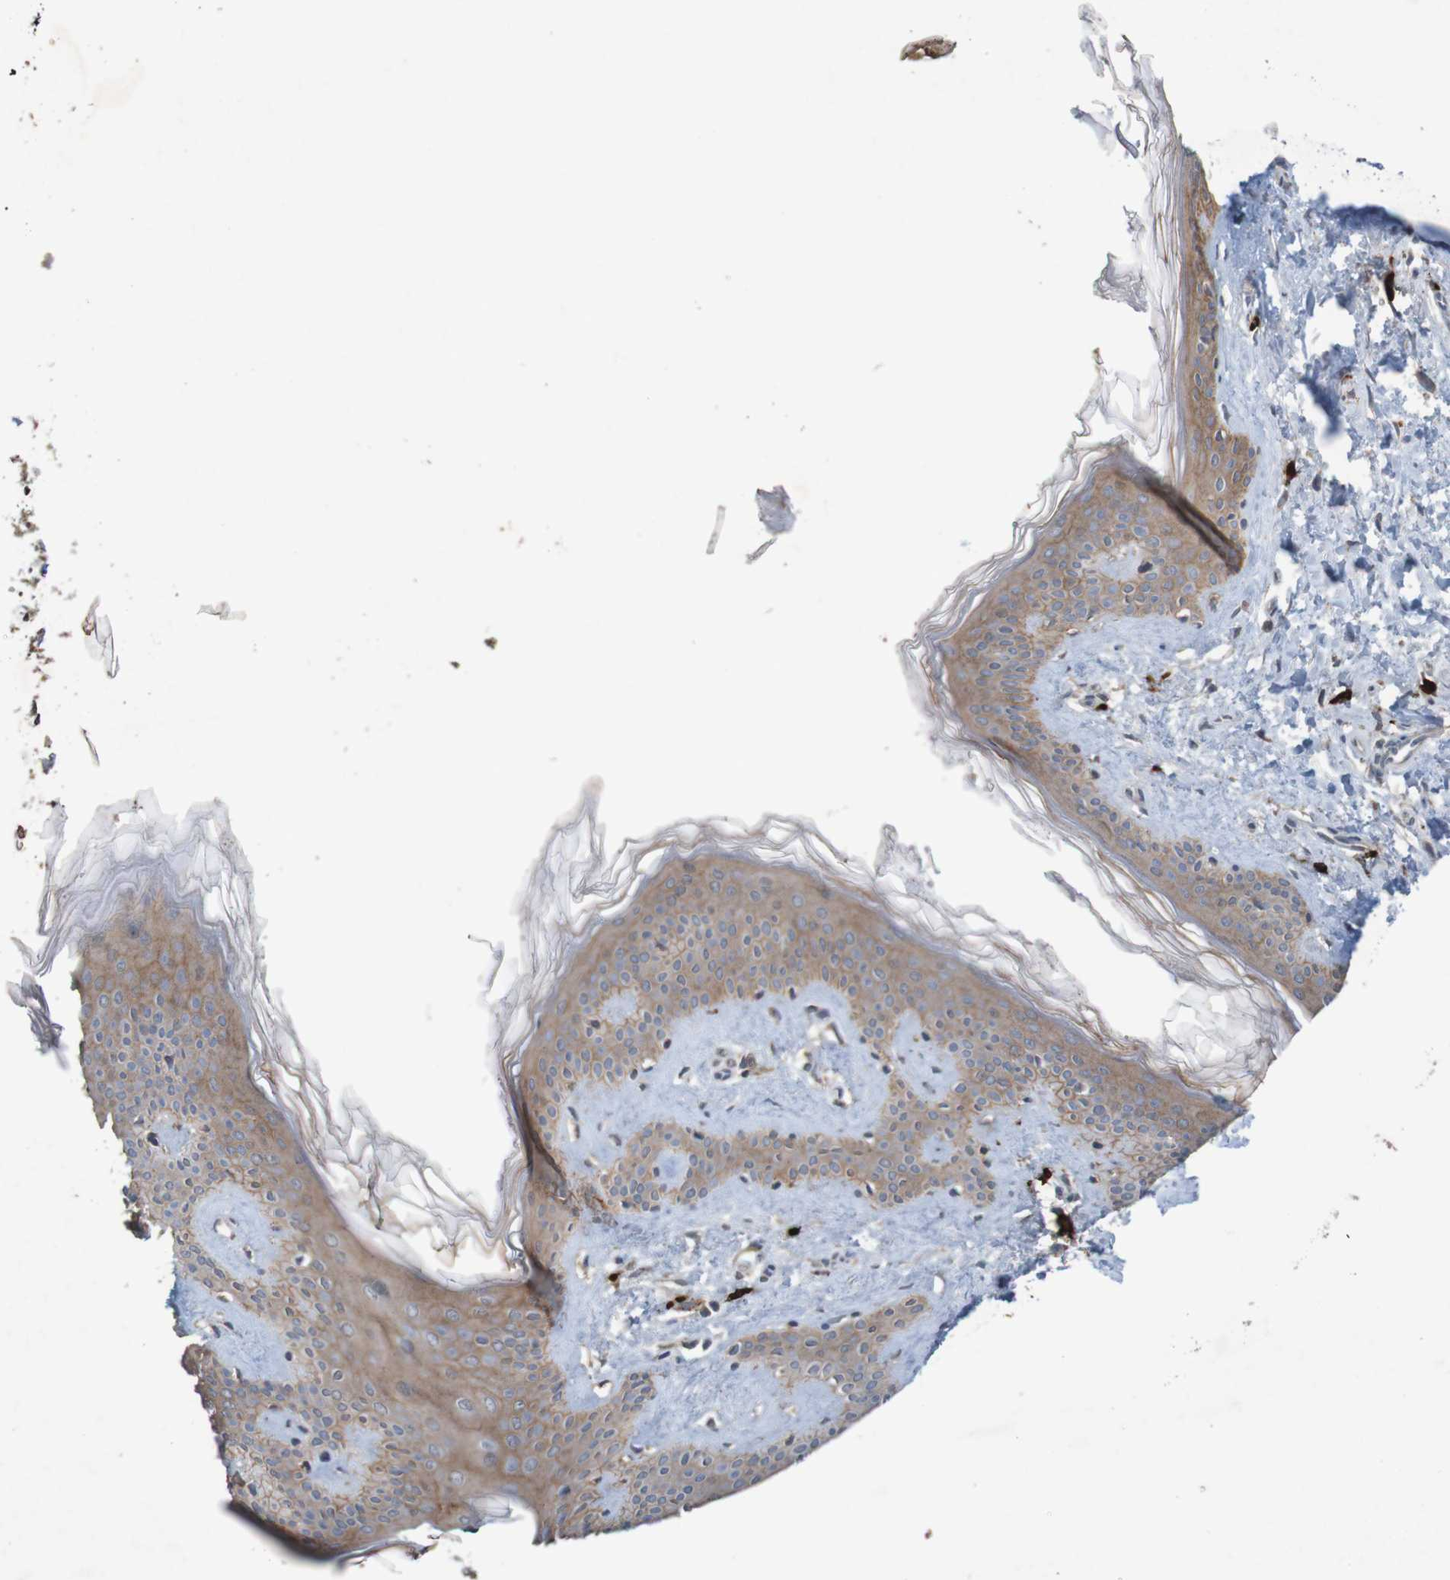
{"staining": {"intensity": "negative", "quantity": "none", "location": "none"}, "tissue": "skin", "cell_type": "Fibroblasts", "image_type": "normal", "snomed": [{"axis": "morphology", "description": "Normal tissue, NOS"}, {"axis": "topography", "description": "Skin"}], "caption": "This is an immunohistochemistry (IHC) image of benign skin. There is no expression in fibroblasts.", "gene": "B3GAT2", "patient": {"sex": "female", "age": 41}}